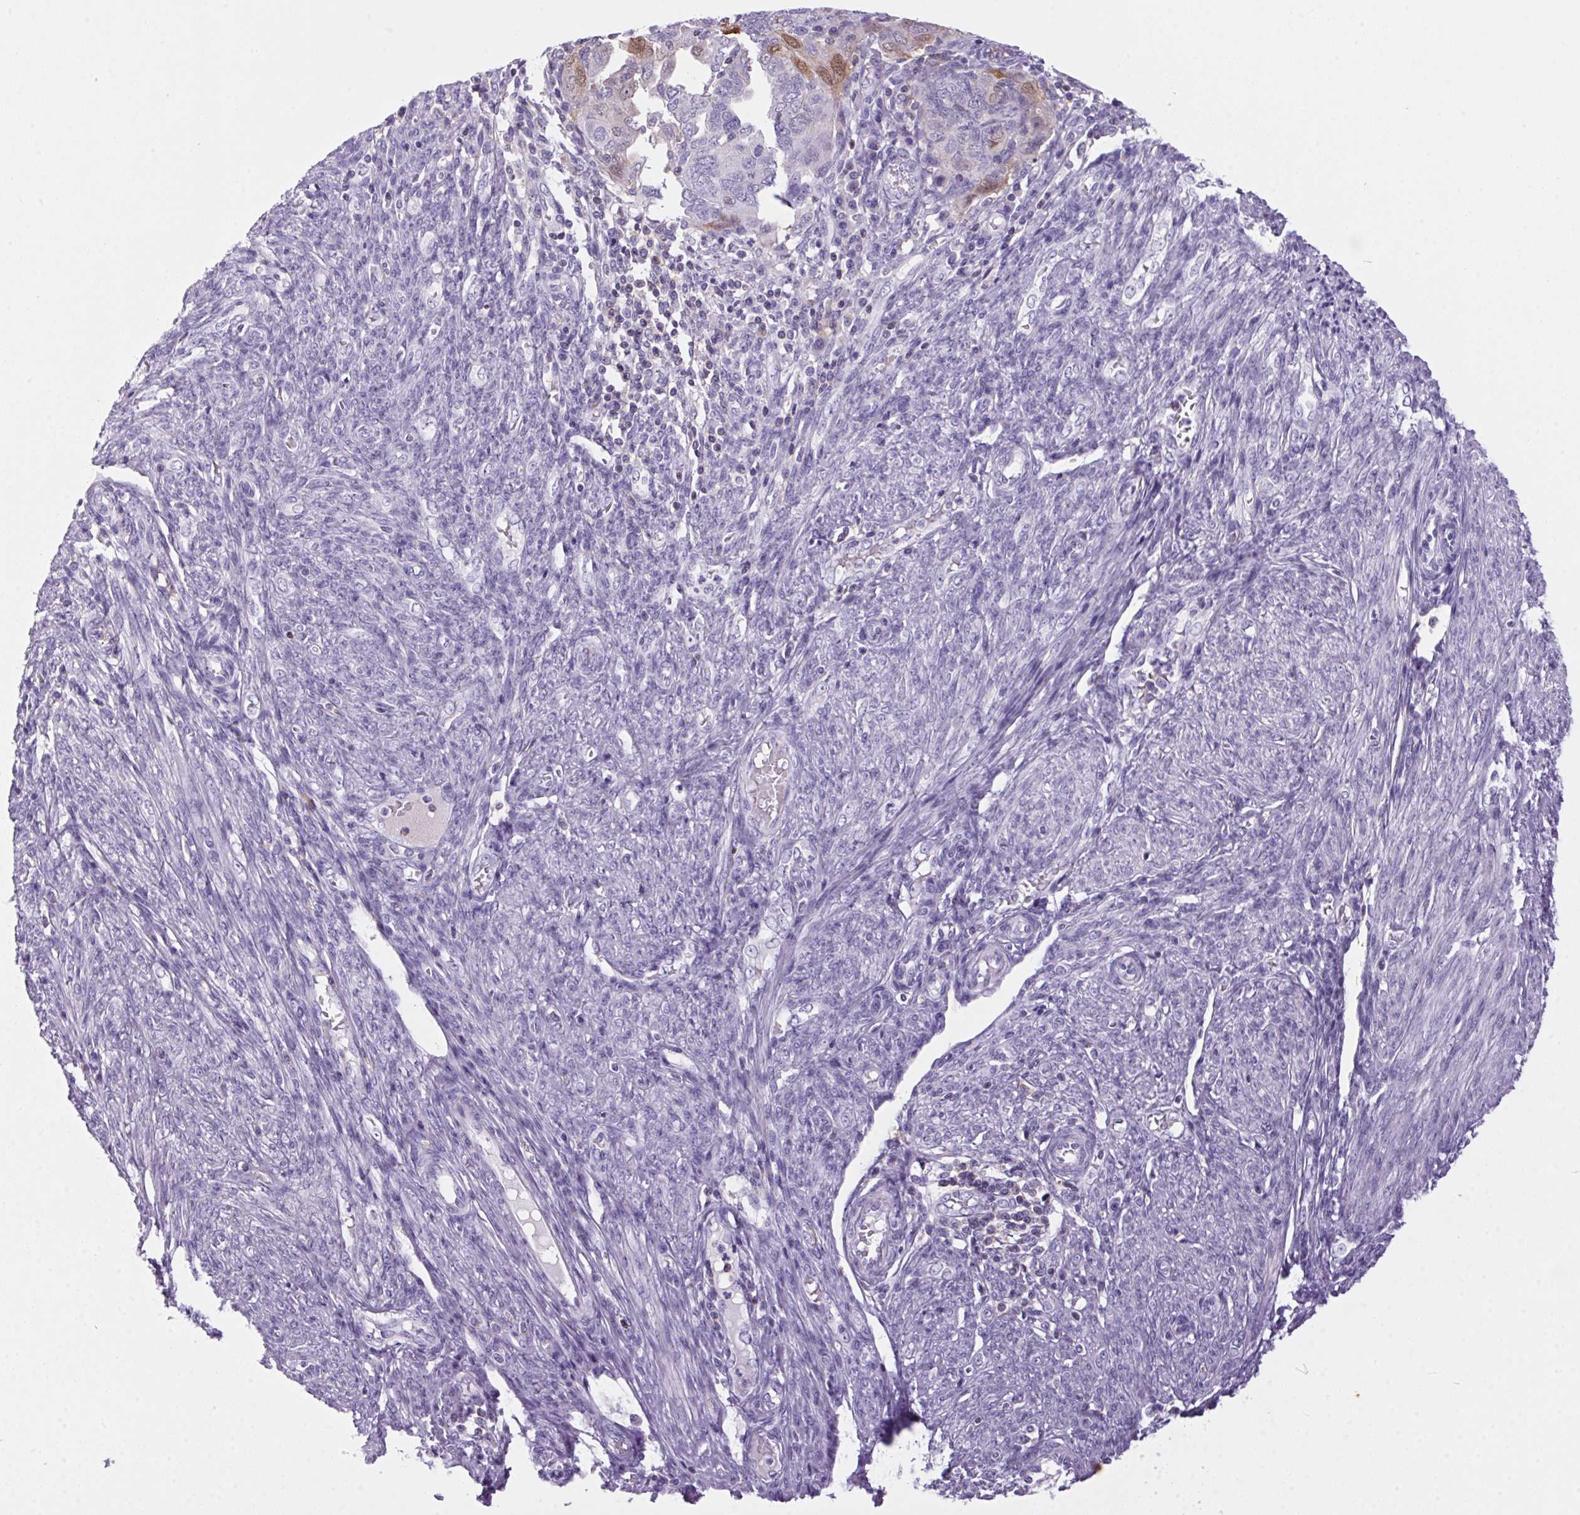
{"staining": {"intensity": "negative", "quantity": "none", "location": "none"}, "tissue": "endometrial cancer", "cell_type": "Tumor cells", "image_type": "cancer", "snomed": [{"axis": "morphology", "description": "Adenocarcinoma, NOS"}, {"axis": "topography", "description": "Endometrium"}], "caption": "IHC micrograph of neoplastic tissue: human adenocarcinoma (endometrial) stained with DAB (3,3'-diaminobenzidine) shows no significant protein staining in tumor cells.", "gene": "S100A2", "patient": {"sex": "female", "age": 79}}